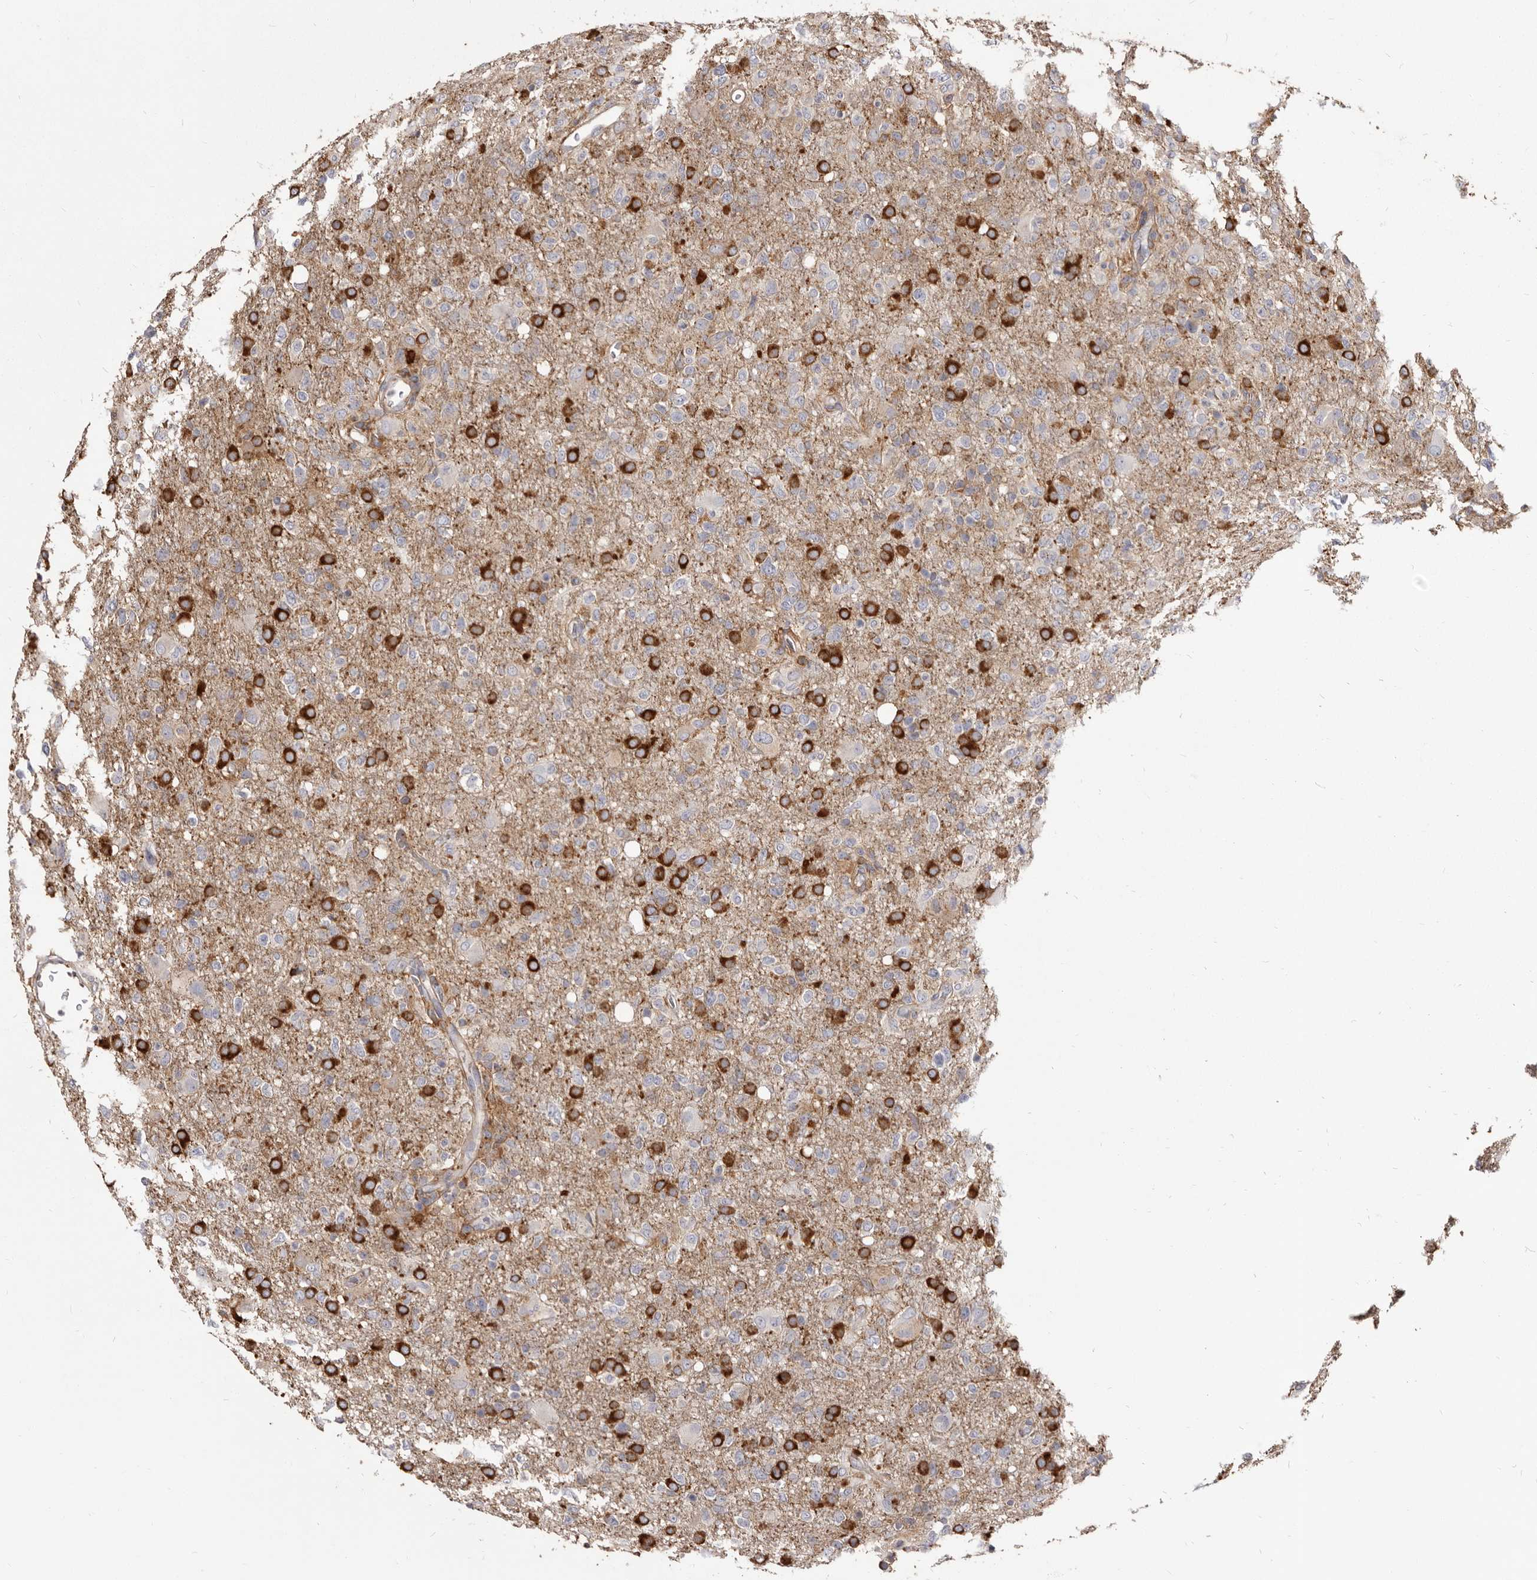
{"staining": {"intensity": "strong", "quantity": "25%-75%", "location": "cytoplasmic/membranous"}, "tissue": "glioma", "cell_type": "Tumor cells", "image_type": "cancer", "snomed": [{"axis": "morphology", "description": "Glioma, malignant, High grade"}, {"axis": "topography", "description": "Brain"}], "caption": "This is a micrograph of immunohistochemistry (IHC) staining of glioma, which shows strong staining in the cytoplasmic/membranous of tumor cells.", "gene": "TPD52", "patient": {"sex": "female", "age": 57}}